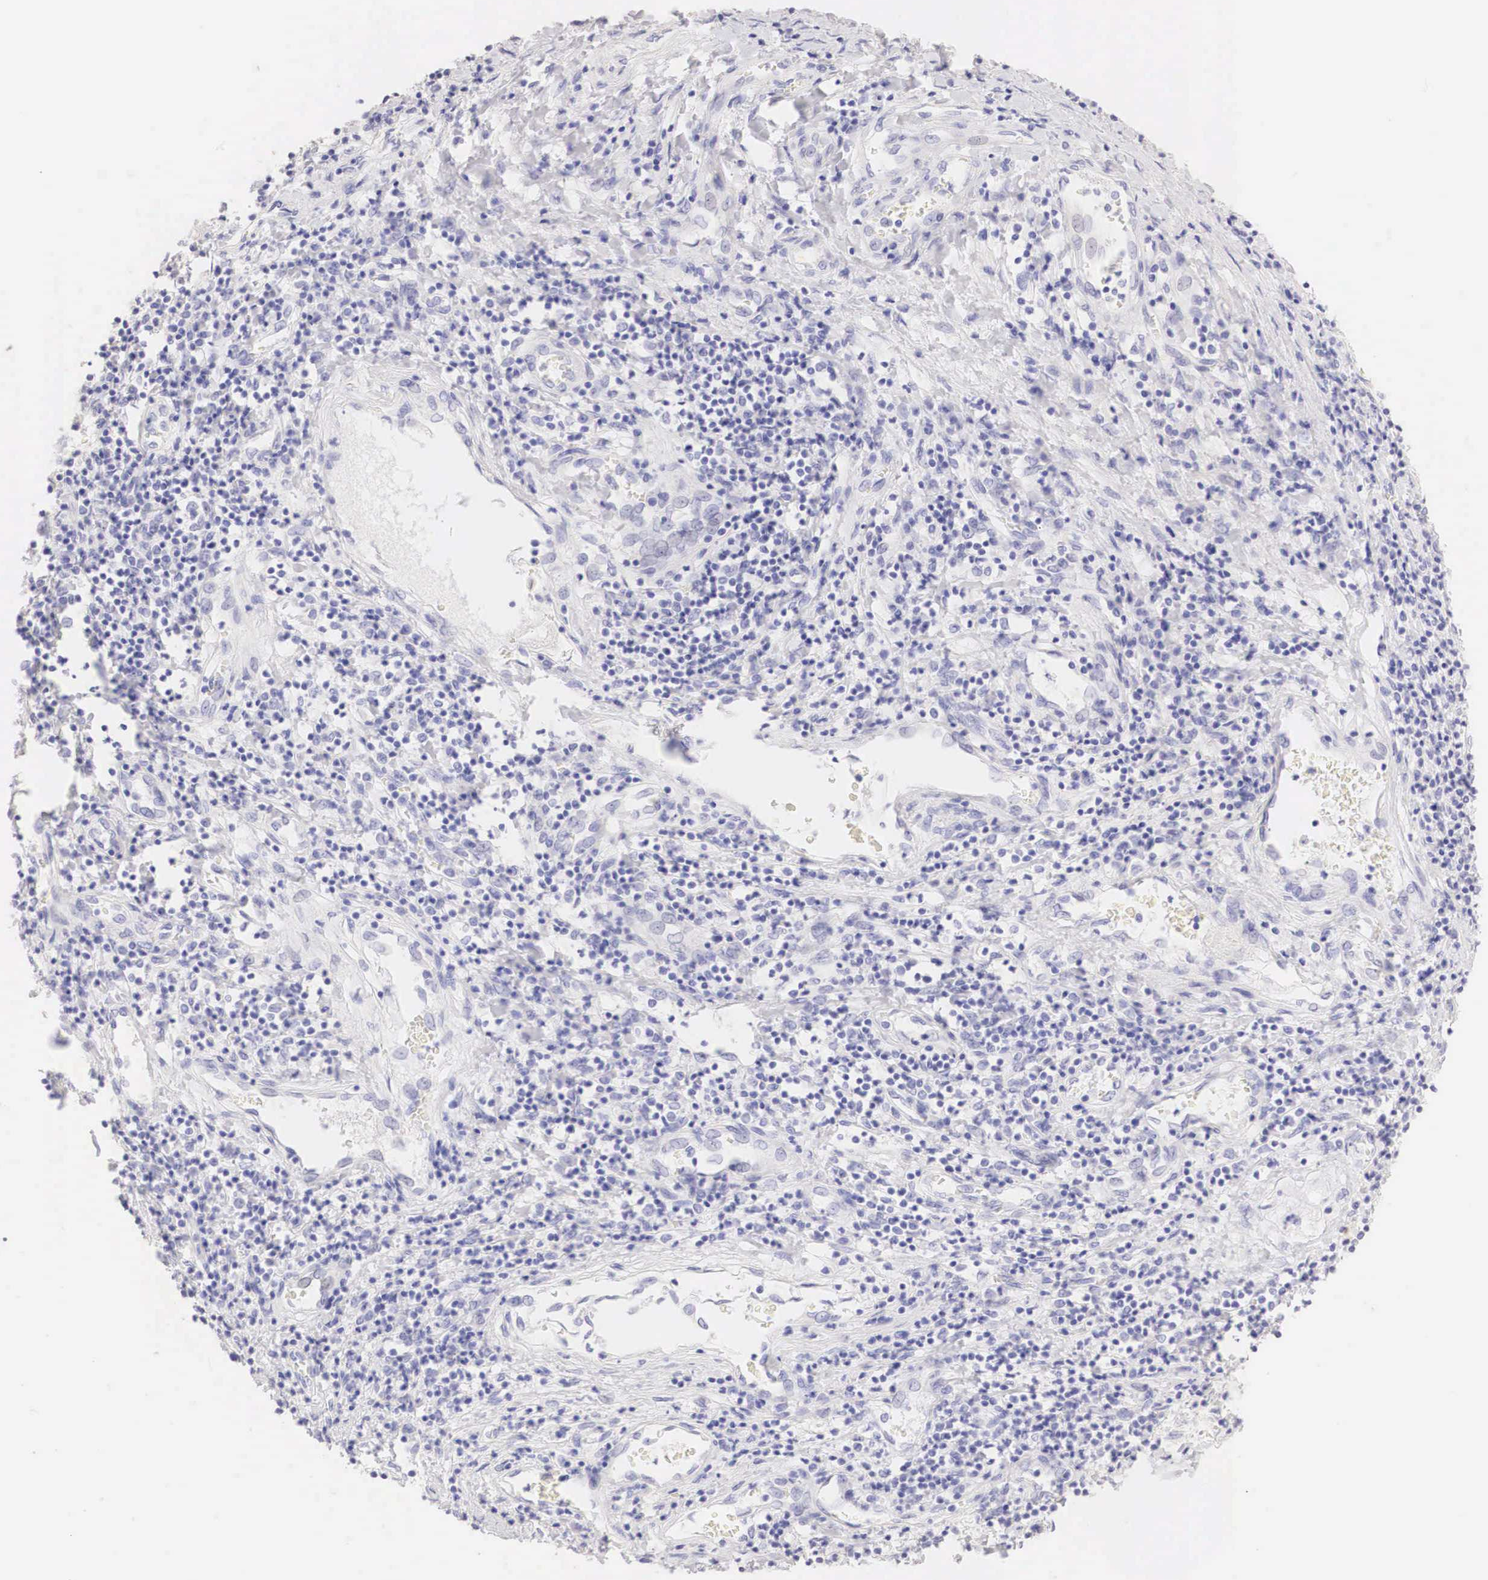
{"staining": {"intensity": "negative", "quantity": "none", "location": "none"}, "tissue": "liver cancer", "cell_type": "Tumor cells", "image_type": "cancer", "snomed": [{"axis": "morphology", "description": "Carcinoma, Hepatocellular, NOS"}, {"axis": "topography", "description": "Liver"}], "caption": "High power microscopy photomicrograph of an IHC micrograph of liver cancer, revealing no significant staining in tumor cells.", "gene": "ERBB2", "patient": {"sex": "male", "age": 24}}